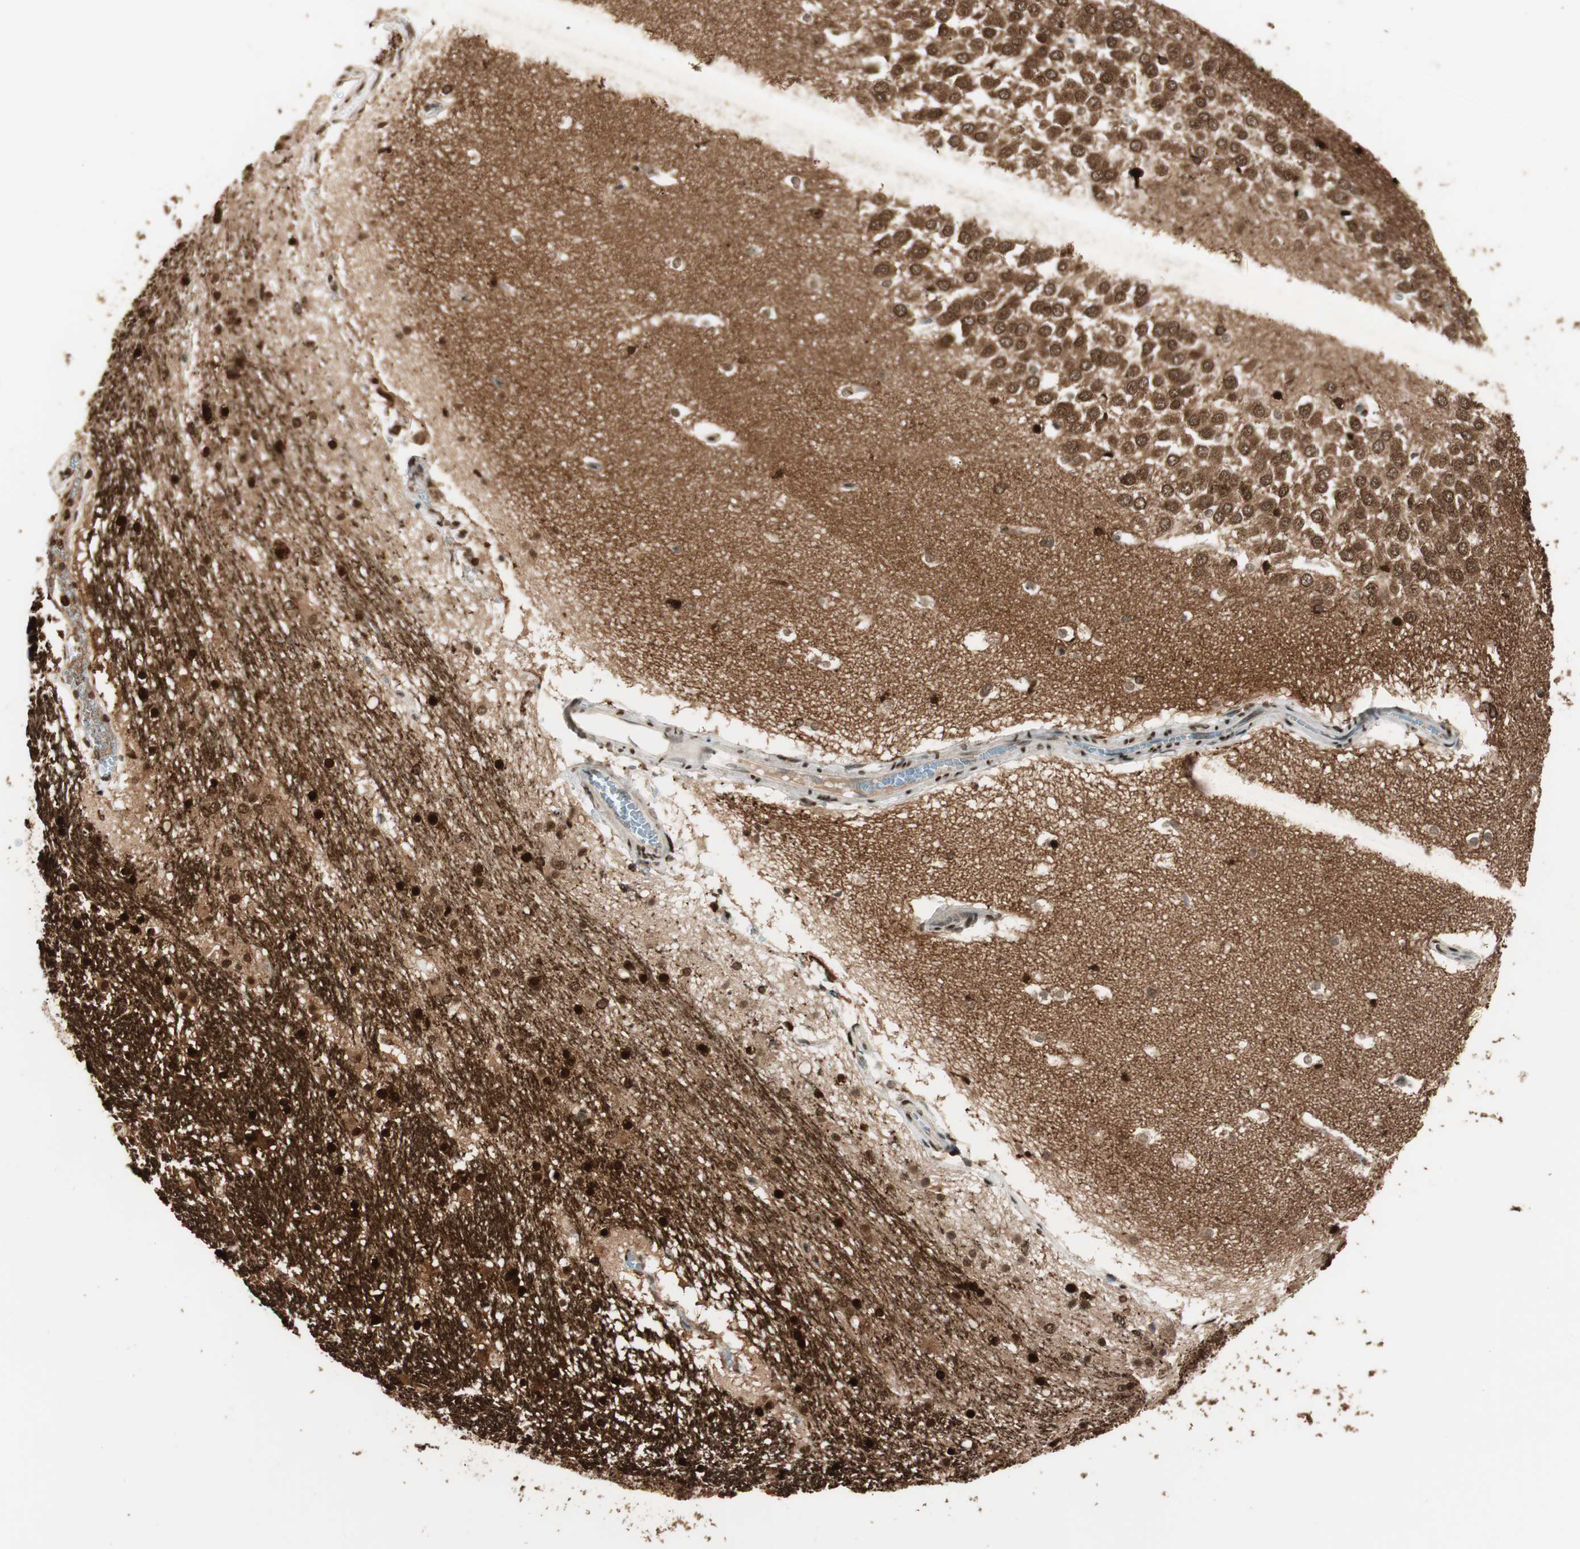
{"staining": {"intensity": "strong", "quantity": ">75%", "location": "nuclear"}, "tissue": "hippocampus", "cell_type": "Glial cells", "image_type": "normal", "snomed": [{"axis": "morphology", "description": "Normal tissue, NOS"}, {"axis": "topography", "description": "Hippocampus"}], "caption": "Immunohistochemistry (IHC) staining of unremarkable hippocampus, which reveals high levels of strong nuclear staining in approximately >75% of glial cells indicating strong nuclear protein expression. The staining was performed using DAB (3,3'-diaminobenzidine) (brown) for protein detection and nuclei were counterstained in hematoxylin (blue).", "gene": "BIN1", "patient": {"sex": "male", "age": 45}}